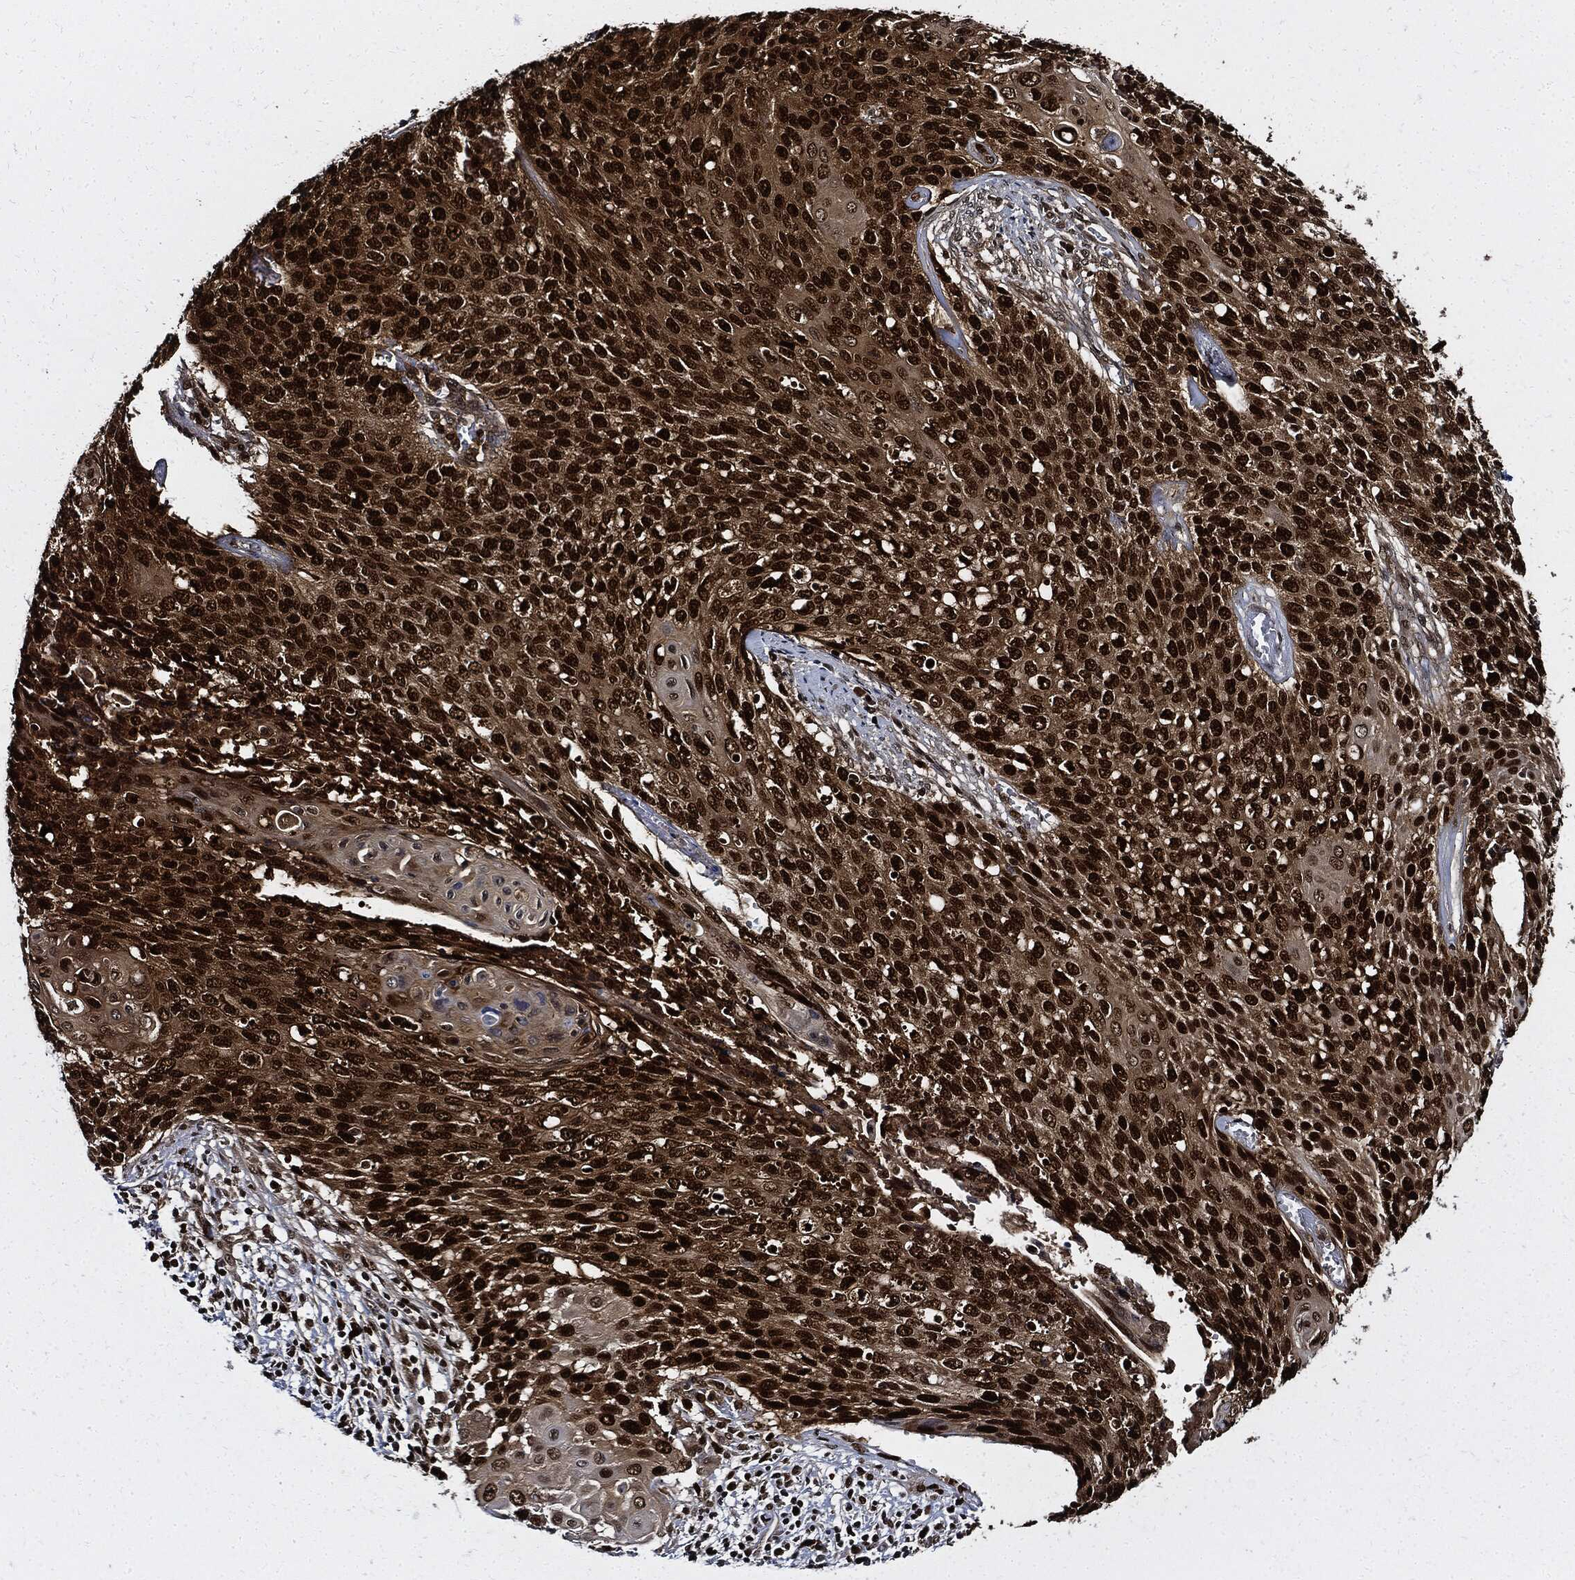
{"staining": {"intensity": "strong", "quantity": ">75%", "location": "cytoplasmic/membranous,nuclear"}, "tissue": "cervical cancer", "cell_type": "Tumor cells", "image_type": "cancer", "snomed": [{"axis": "morphology", "description": "Squamous cell carcinoma, NOS"}, {"axis": "topography", "description": "Cervix"}], "caption": "An IHC histopathology image of tumor tissue is shown. Protein staining in brown labels strong cytoplasmic/membranous and nuclear positivity in squamous cell carcinoma (cervical) within tumor cells.", "gene": "PCNA", "patient": {"sex": "female", "age": 39}}